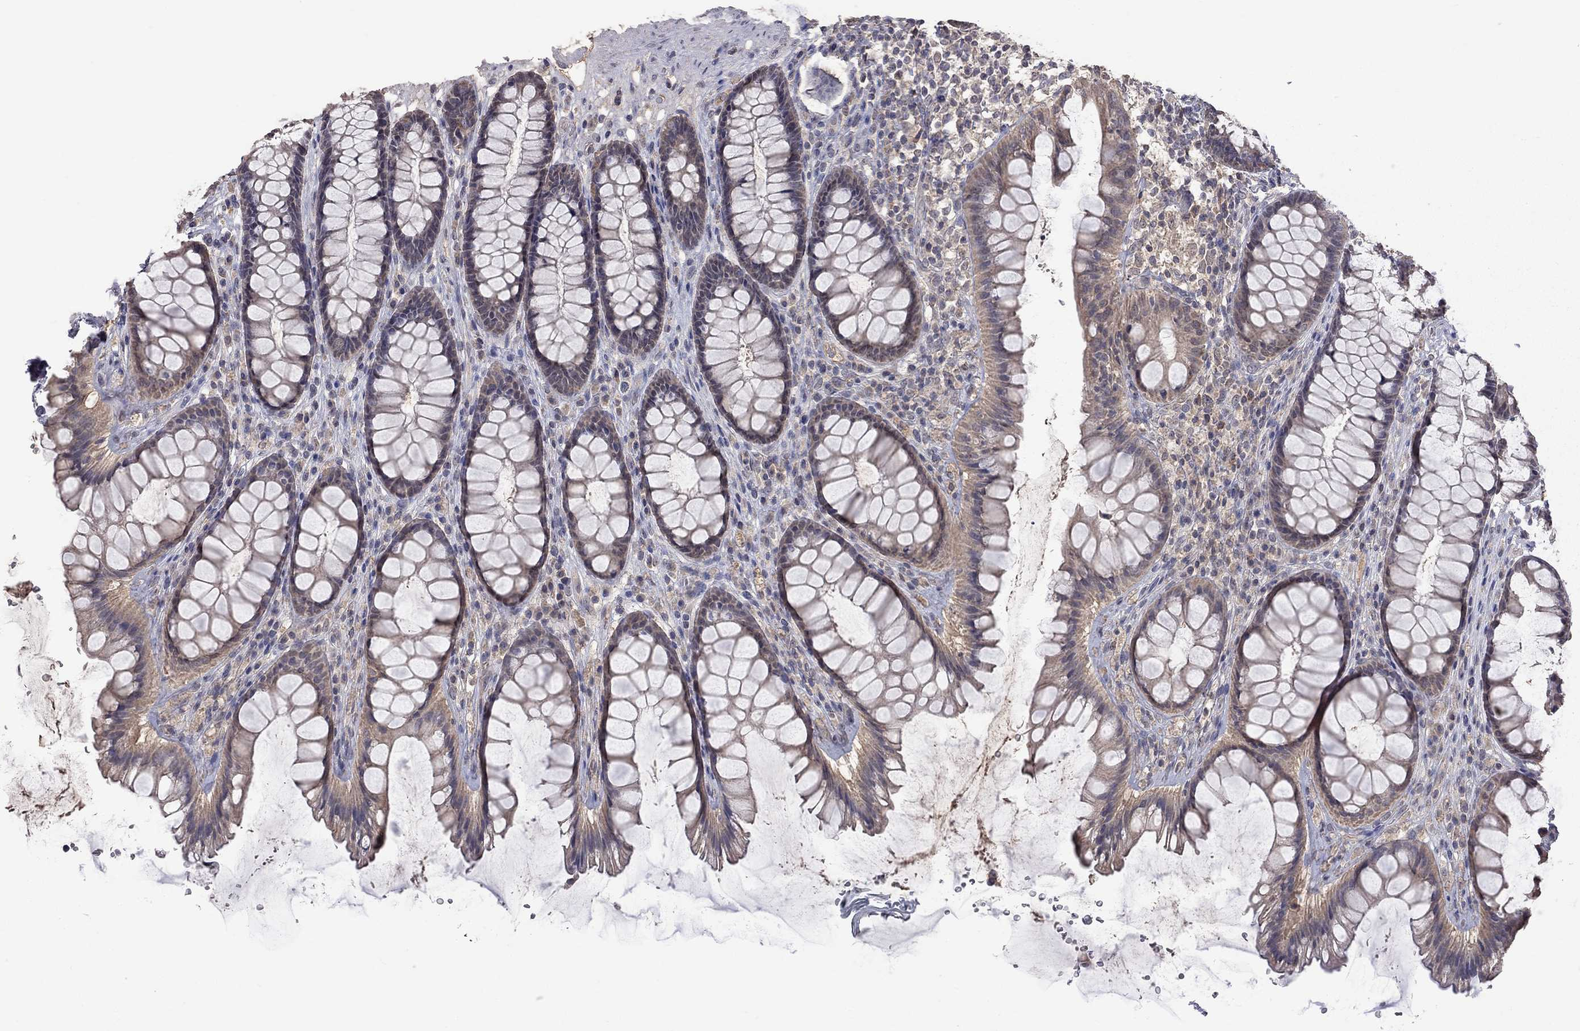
{"staining": {"intensity": "moderate", "quantity": ">75%", "location": "cytoplasmic/membranous"}, "tissue": "rectum", "cell_type": "Glandular cells", "image_type": "normal", "snomed": [{"axis": "morphology", "description": "Normal tissue, NOS"}, {"axis": "topography", "description": "Rectum"}], "caption": "A brown stain highlights moderate cytoplasmic/membranous positivity of a protein in glandular cells of unremarkable rectum.", "gene": "HTR6", "patient": {"sex": "male", "age": 72}}